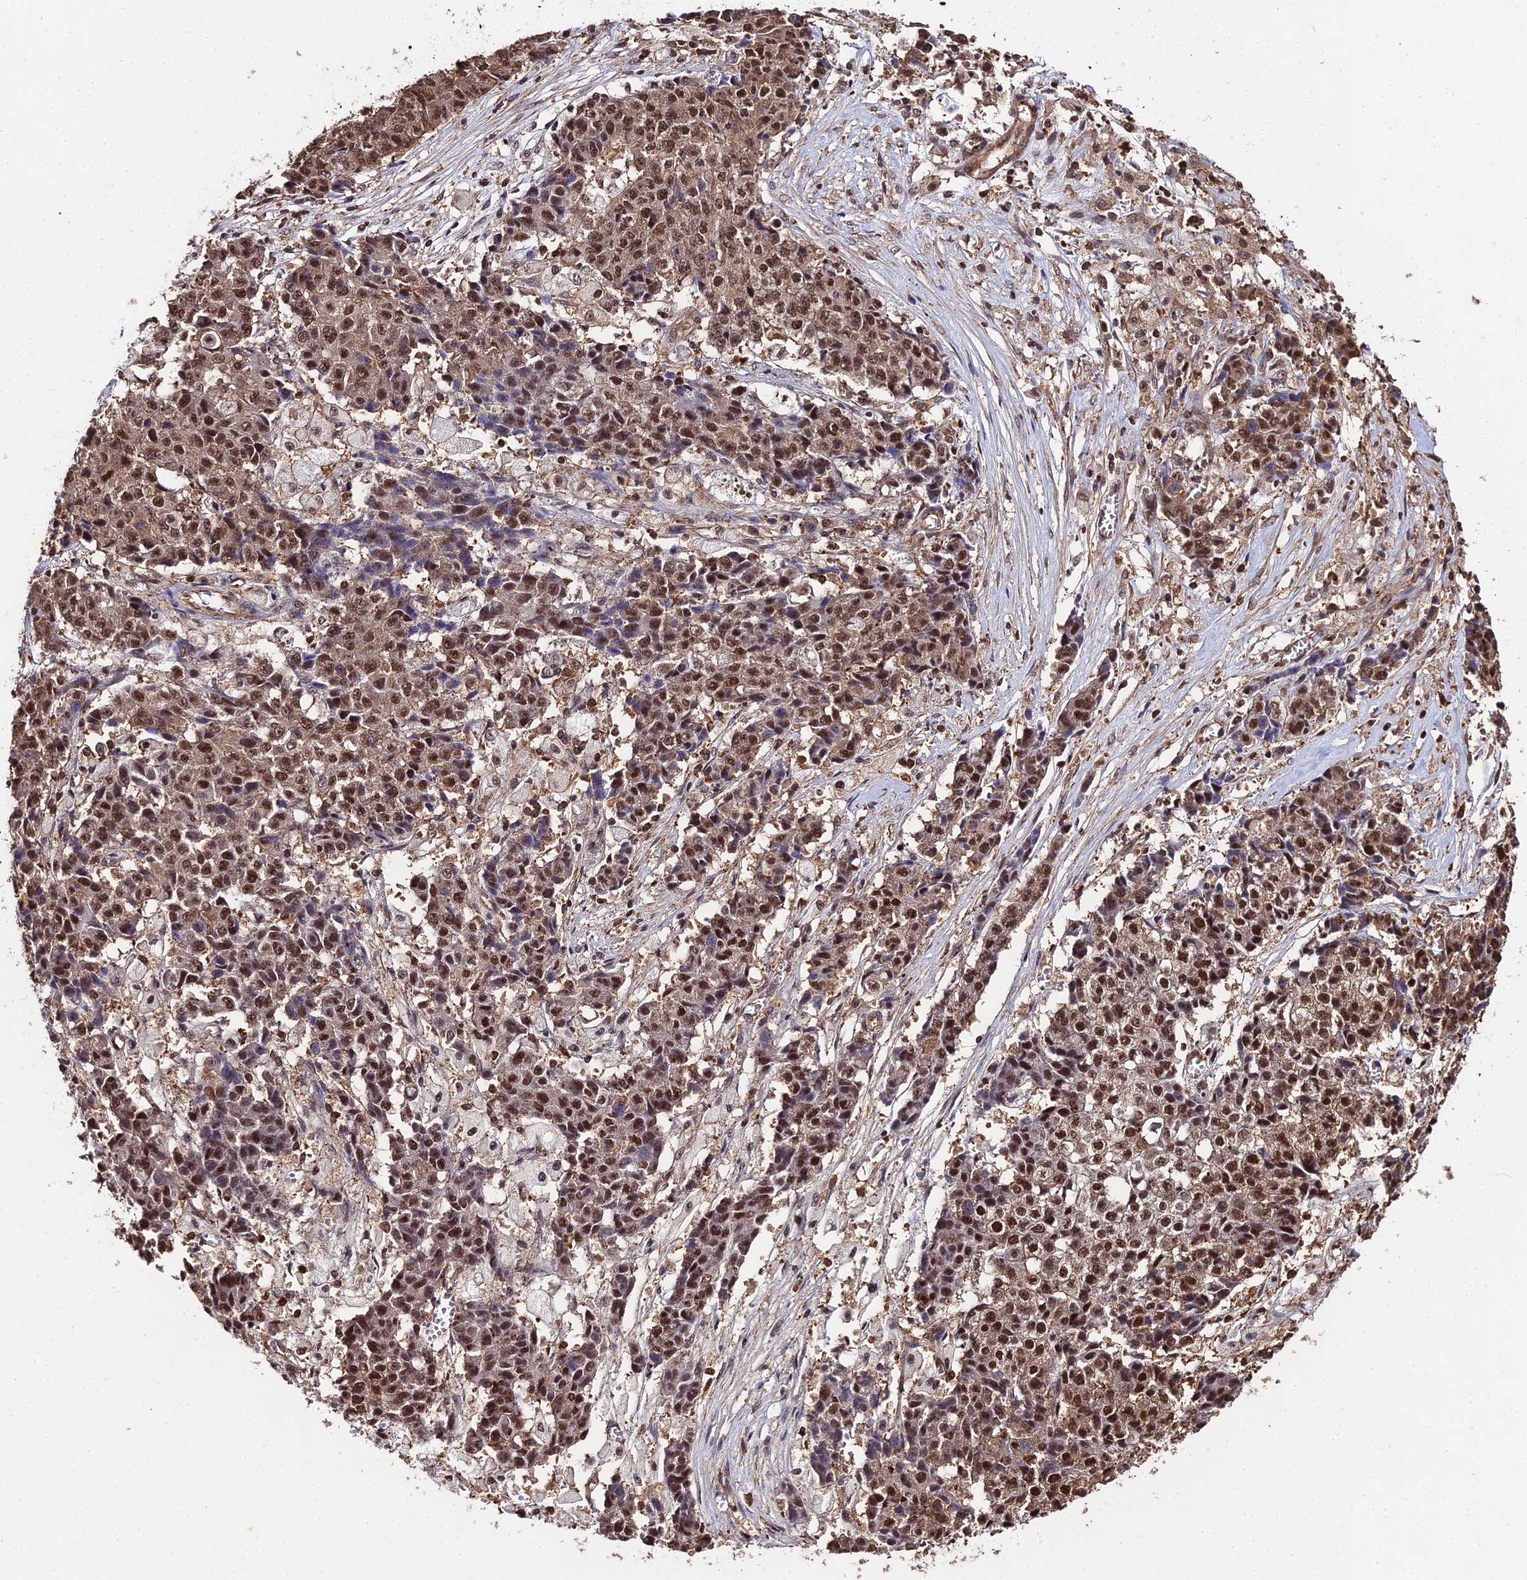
{"staining": {"intensity": "moderate", "quantity": ">75%", "location": "cytoplasmic/membranous,nuclear"}, "tissue": "ovarian cancer", "cell_type": "Tumor cells", "image_type": "cancer", "snomed": [{"axis": "morphology", "description": "Carcinoma, endometroid"}, {"axis": "topography", "description": "Ovary"}], "caption": "Protein expression by immunohistochemistry exhibits moderate cytoplasmic/membranous and nuclear positivity in approximately >75% of tumor cells in ovarian cancer. (DAB (3,3'-diaminobenzidine) IHC, brown staining for protein, blue staining for nuclei).", "gene": "PPP4C", "patient": {"sex": "female", "age": 42}}